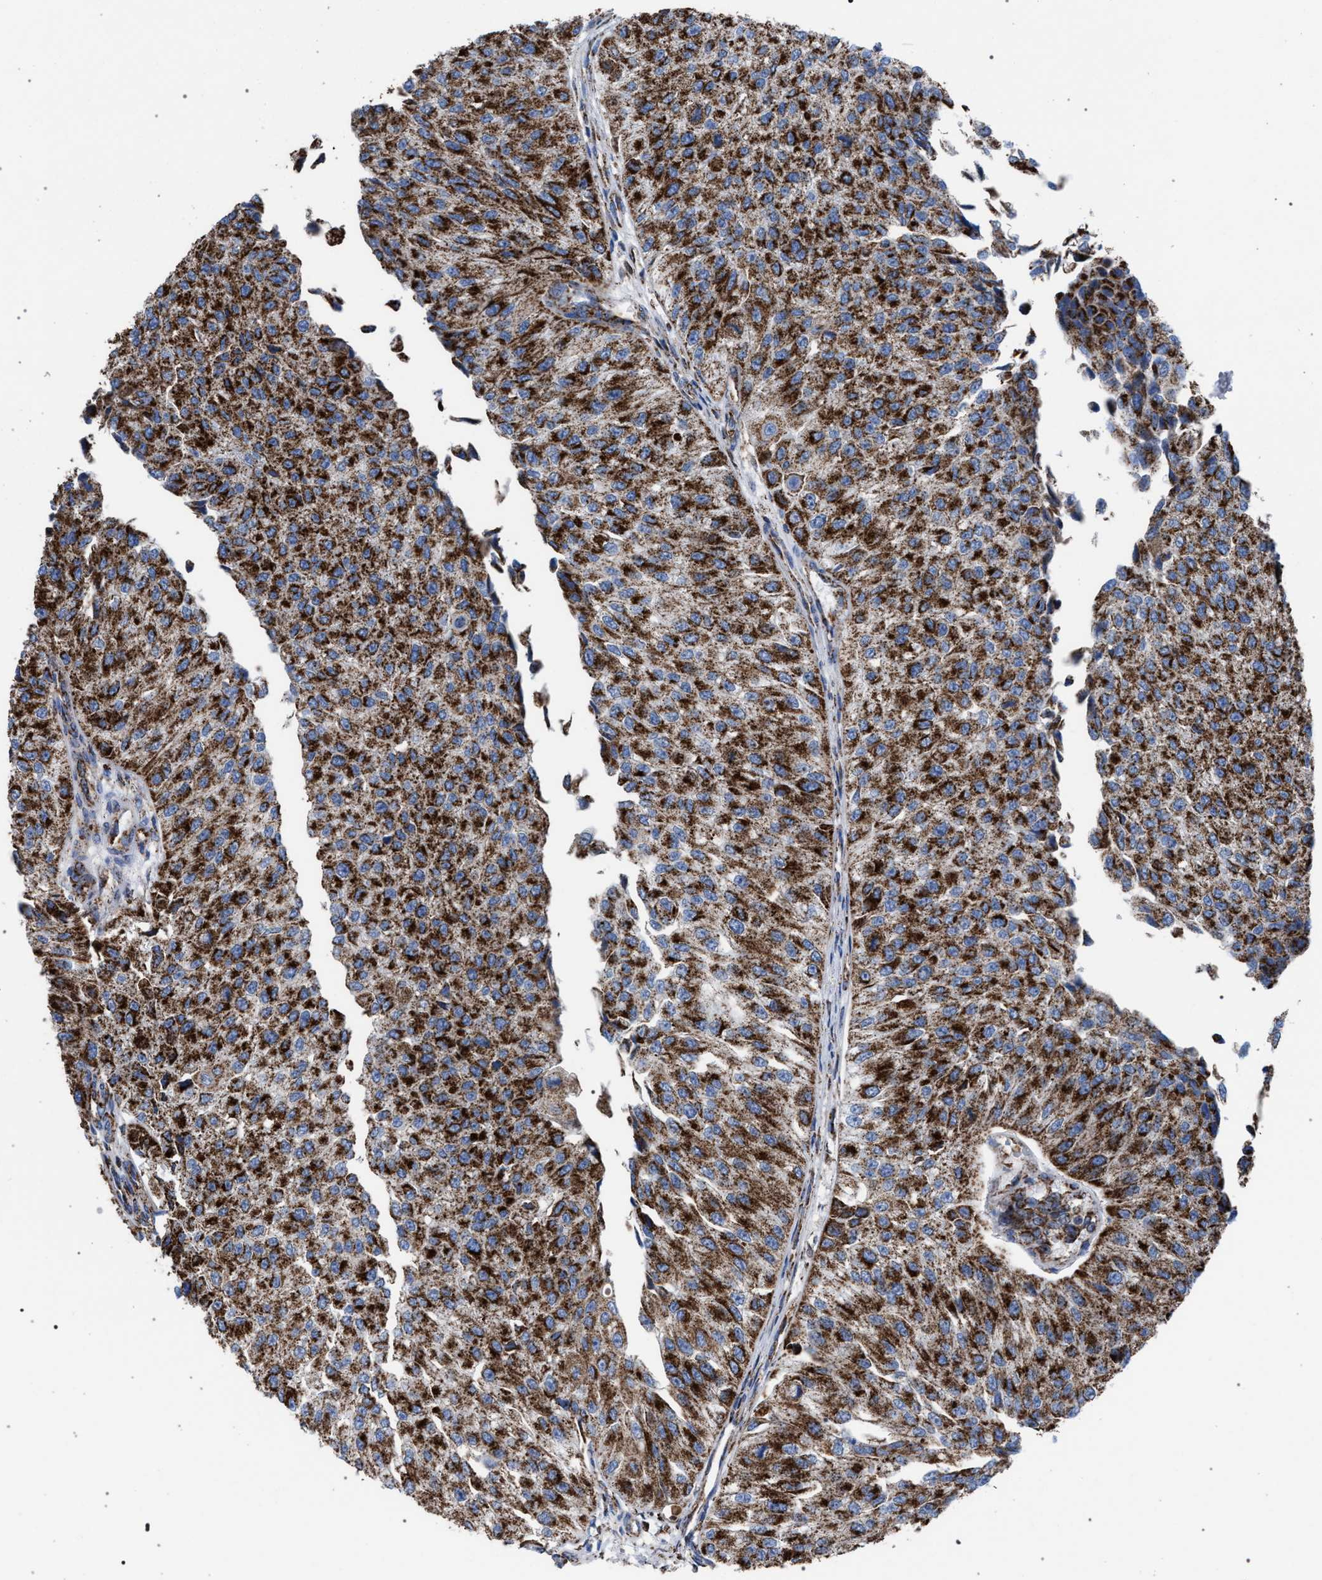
{"staining": {"intensity": "strong", "quantity": ">75%", "location": "cytoplasmic/membranous"}, "tissue": "urothelial cancer", "cell_type": "Tumor cells", "image_type": "cancer", "snomed": [{"axis": "morphology", "description": "Urothelial carcinoma, High grade"}, {"axis": "topography", "description": "Kidney"}, {"axis": "topography", "description": "Urinary bladder"}], "caption": "Protein staining demonstrates strong cytoplasmic/membranous expression in about >75% of tumor cells in high-grade urothelial carcinoma.", "gene": "VPS13A", "patient": {"sex": "male", "age": 77}}